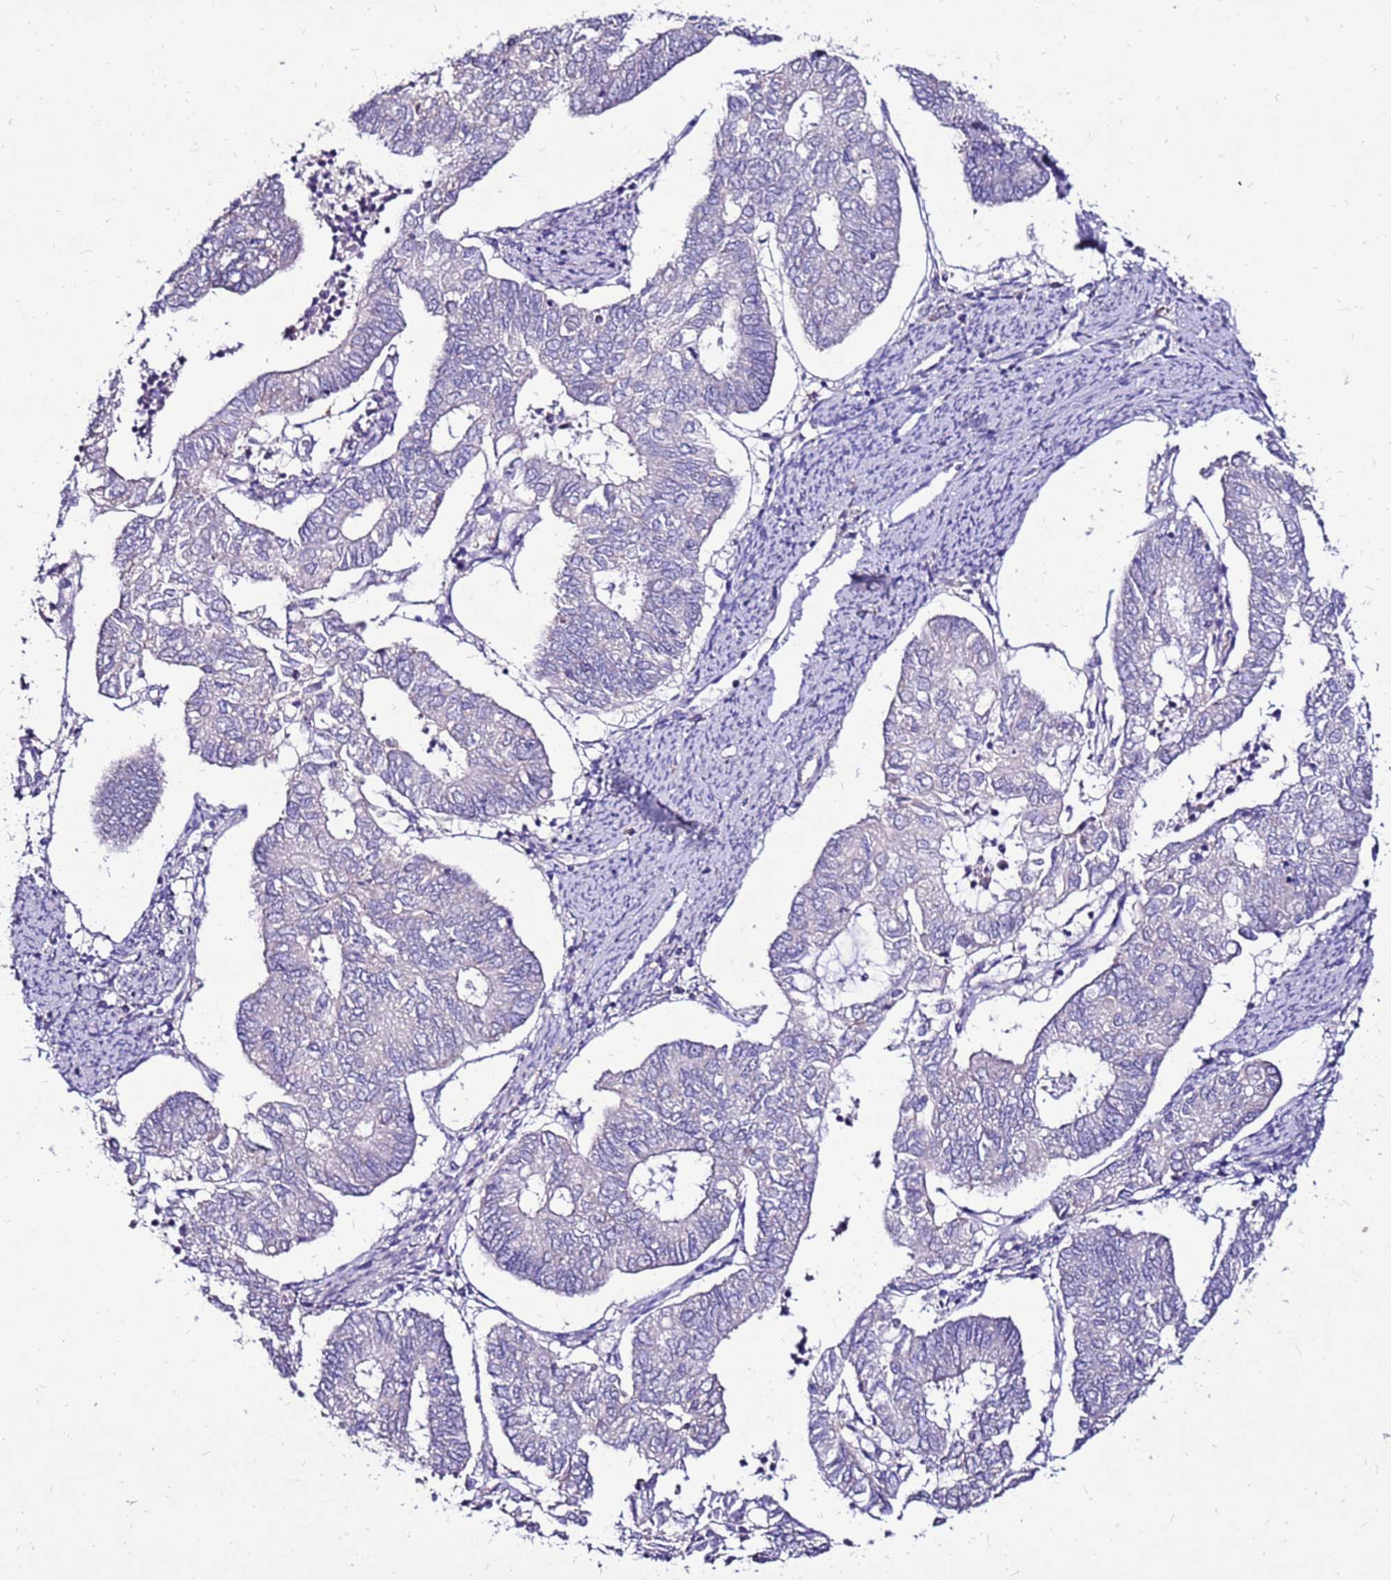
{"staining": {"intensity": "negative", "quantity": "none", "location": "none"}, "tissue": "endometrial cancer", "cell_type": "Tumor cells", "image_type": "cancer", "snomed": [{"axis": "morphology", "description": "Adenocarcinoma, NOS"}, {"axis": "topography", "description": "Endometrium"}], "caption": "High power microscopy histopathology image of an immunohistochemistry image of endometrial adenocarcinoma, revealing no significant expression in tumor cells.", "gene": "TMEM106C", "patient": {"sex": "female", "age": 68}}